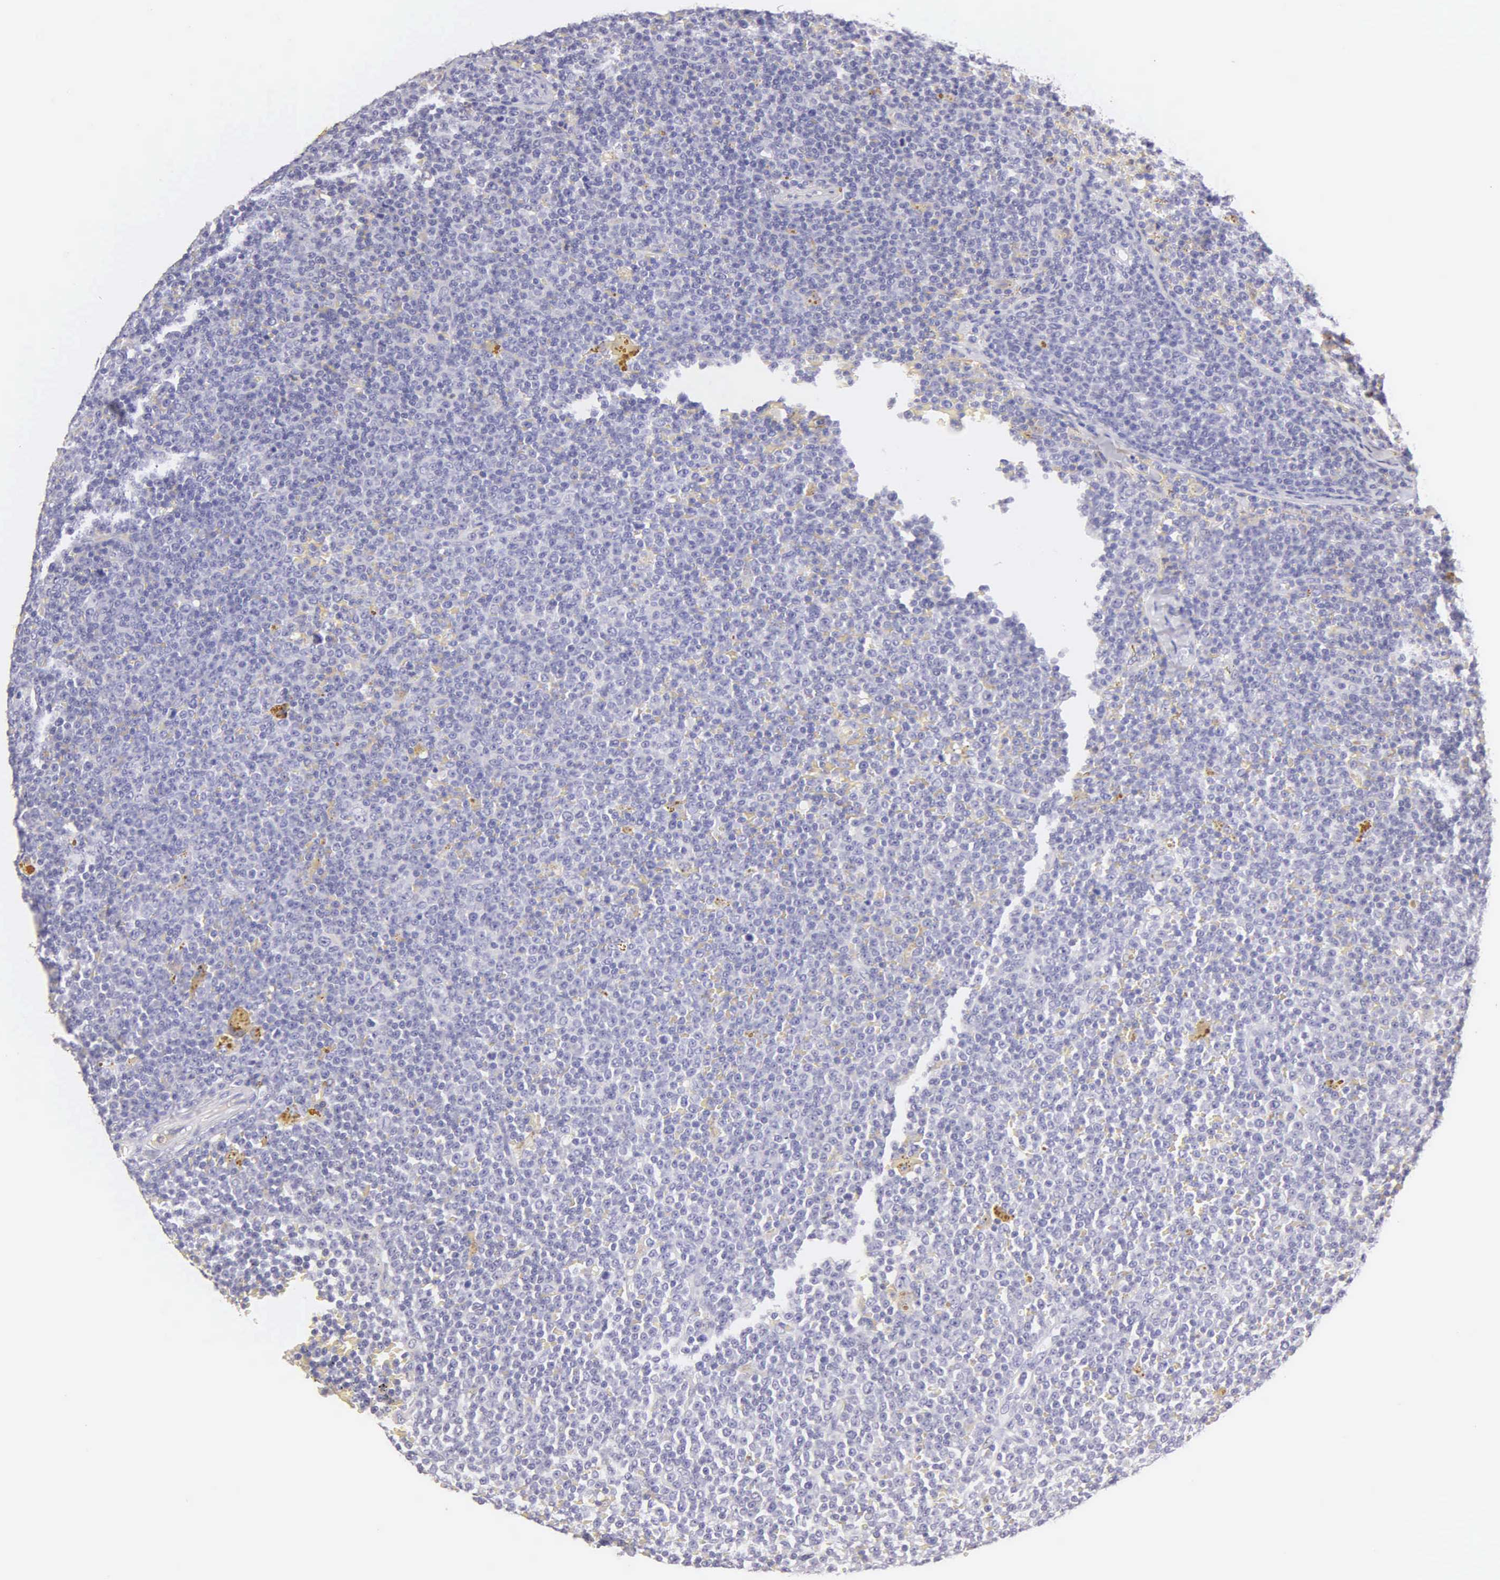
{"staining": {"intensity": "negative", "quantity": "none", "location": "none"}, "tissue": "lymphoma", "cell_type": "Tumor cells", "image_type": "cancer", "snomed": [{"axis": "morphology", "description": "Malignant lymphoma, non-Hodgkin's type, Low grade"}, {"axis": "topography", "description": "Lymph node"}], "caption": "The micrograph exhibits no significant staining in tumor cells of malignant lymphoma, non-Hodgkin's type (low-grade).", "gene": "KRT17", "patient": {"sex": "male", "age": 50}}